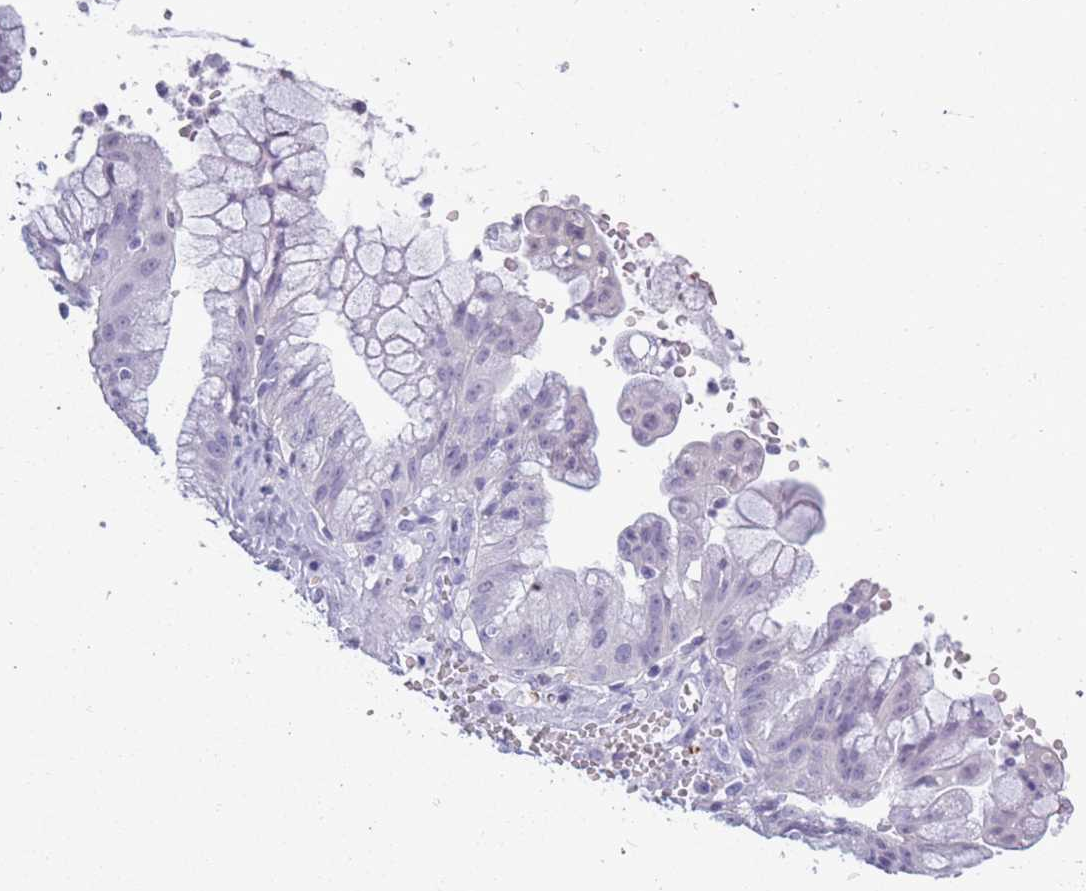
{"staining": {"intensity": "negative", "quantity": "none", "location": "none"}, "tissue": "ovarian cancer", "cell_type": "Tumor cells", "image_type": "cancer", "snomed": [{"axis": "morphology", "description": "Cystadenocarcinoma, mucinous, NOS"}, {"axis": "topography", "description": "Ovary"}], "caption": "A micrograph of mucinous cystadenocarcinoma (ovarian) stained for a protein shows no brown staining in tumor cells.", "gene": "OR7C1", "patient": {"sex": "female", "age": 70}}